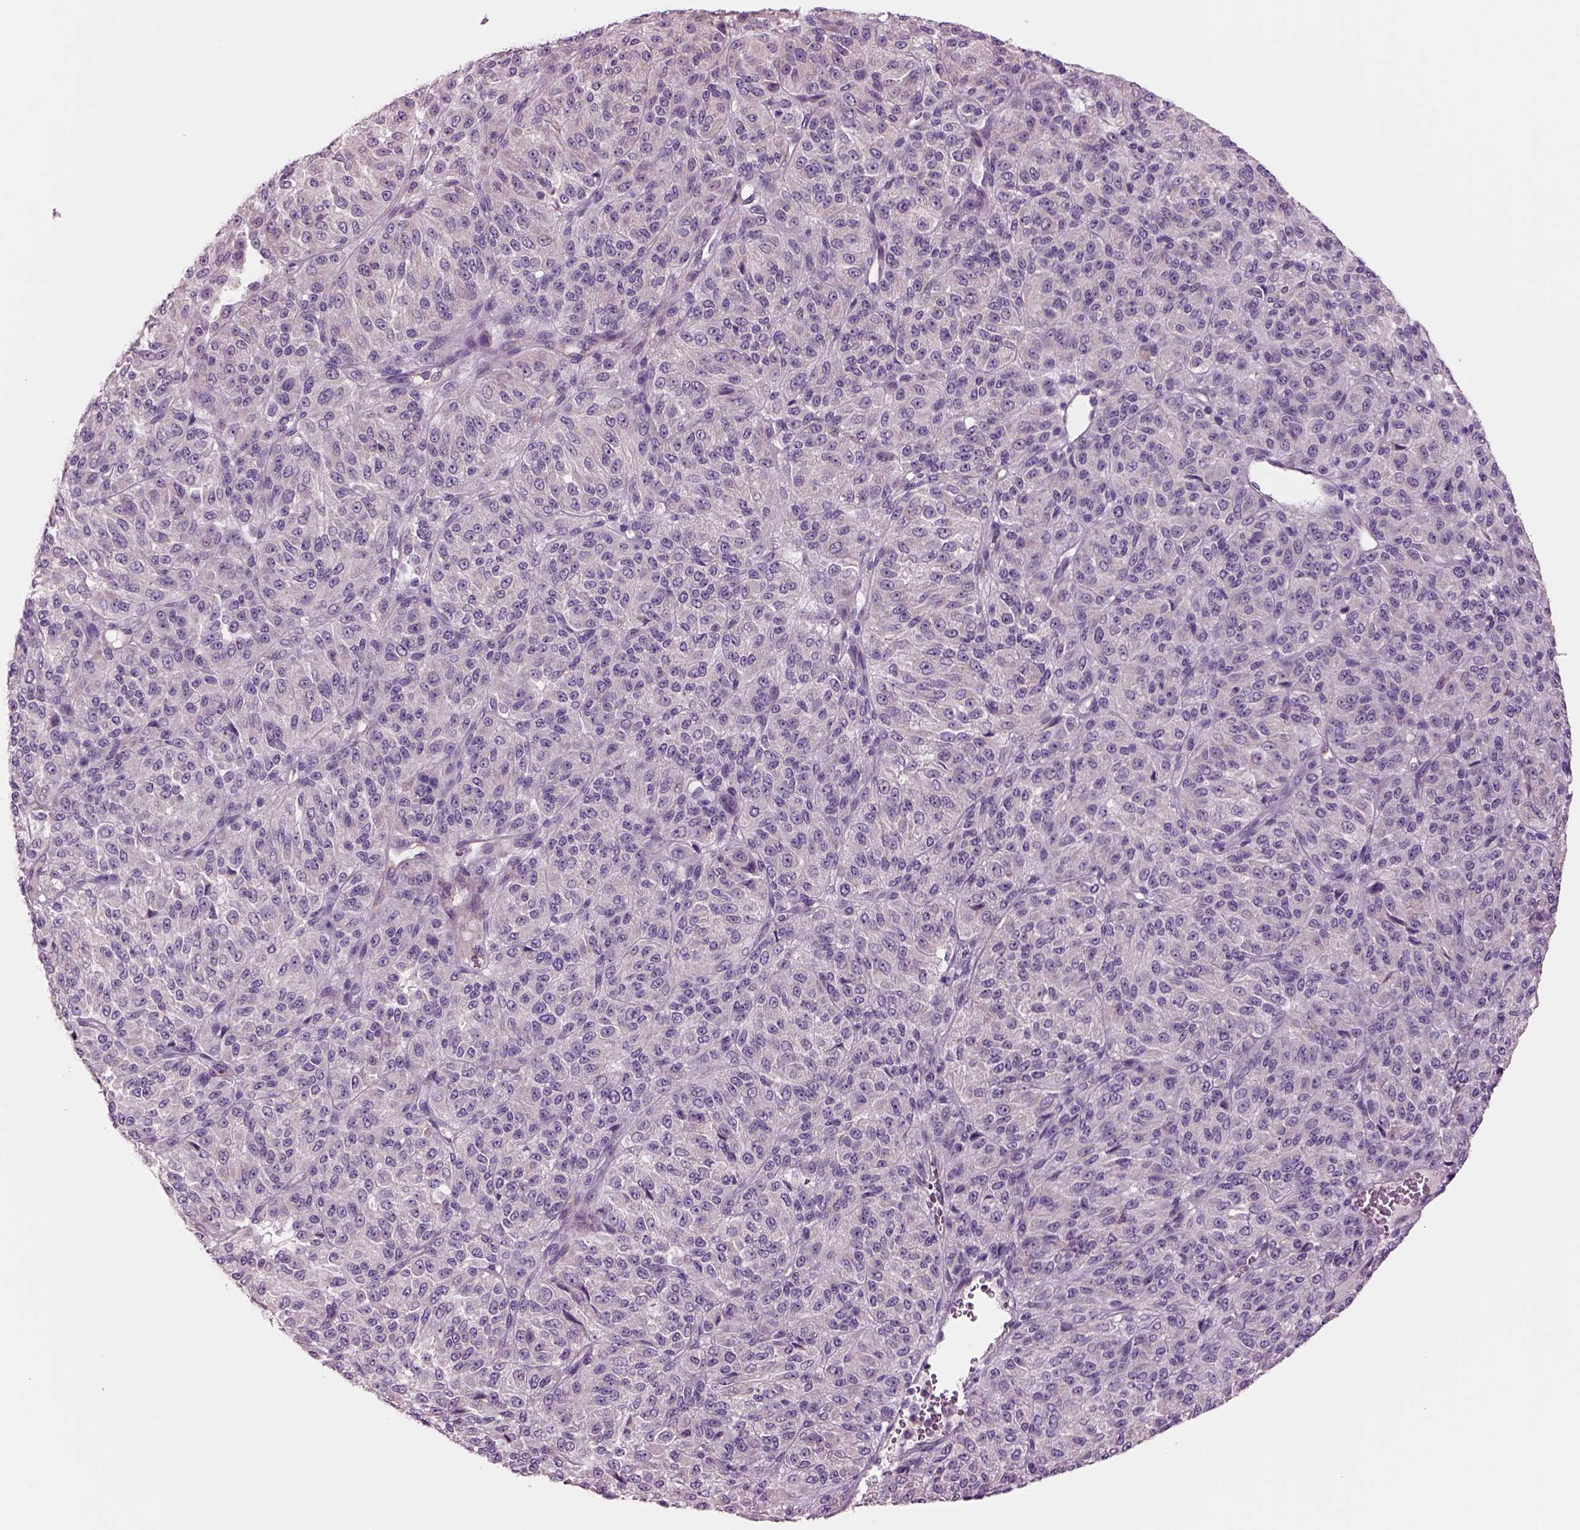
{"staining": {"intensity": "negative", "quantity": "none", "location": "none"}, "tissue": "melanoma", "cell_type": "Tumor cells", "image_type": "cancer", "snomed": [{"axis": "morphology", "description": "Malignant melanoma, Metastatic site"}, {"axis": "topography", "description": "Brain"}], "caption": "Melanoma was stained to show a protein in brown. There is no significant positivity in tumor cells.", "gene": "PLPP7", "patient": {"sex": "female", "age": 56}}